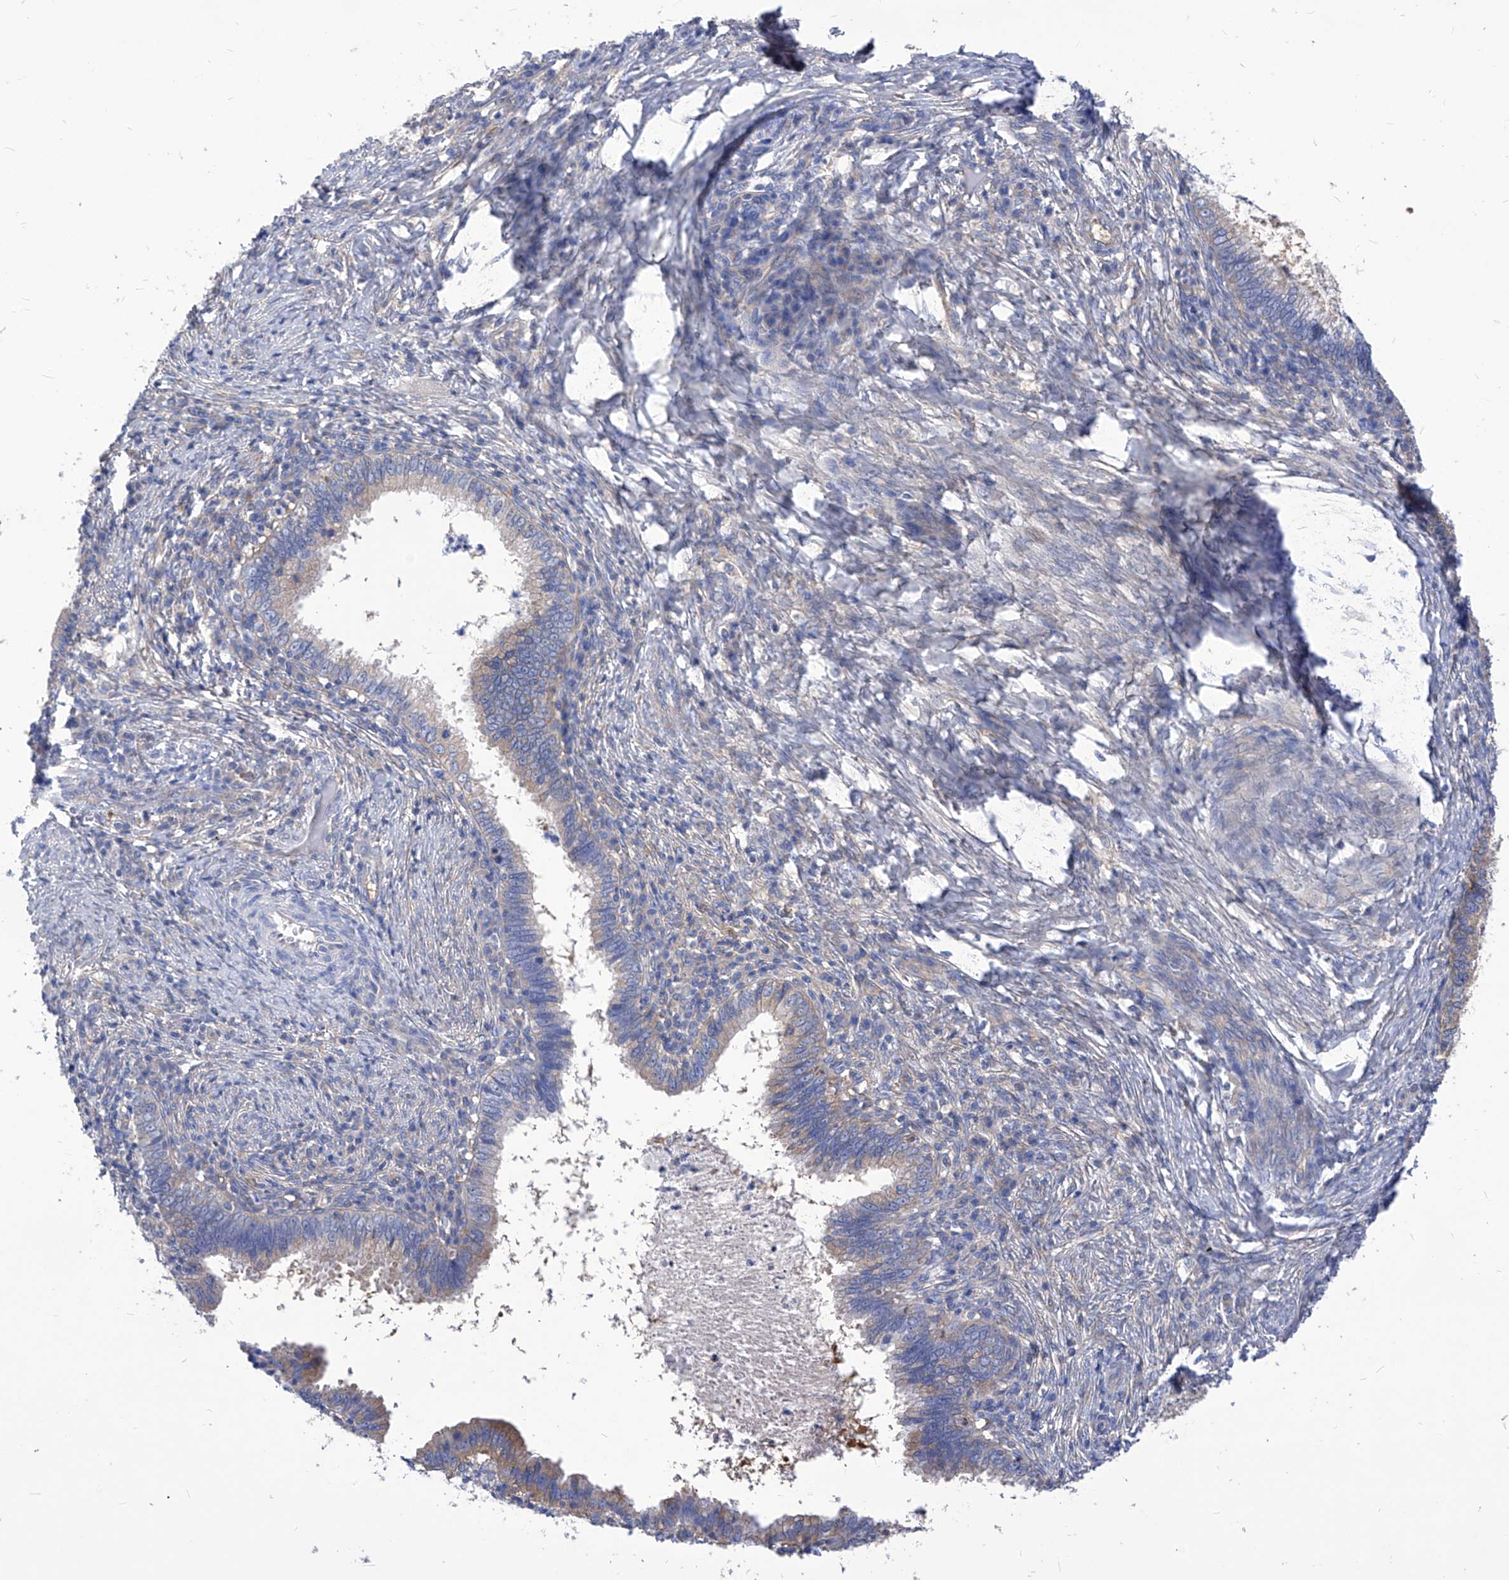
{"staining": {"intensity": "moderate", "quantity": "<25%", "location": "cytoplasmic/membranous"}, "tissue": "cervical cancer", "cell_type": "Tumor cells", "image_type": "cancer", "snomed": [{"axis": "morphology", "description": "Adenocarcinoma, NOS"}, {"axis": "topography", "description": "Cervix"}], "caption": "Cervical adenocarcinoma stained with immunohistochemistry displays moderate cytoplasmic/membranous expression in about <25% of tumor cells. The staining was performed using DAB to visualize the protein expression in brown, while the nuclei were stained in blue with hematoxylin (Magnification: 20x).", "gene": "XPNPEP1", "patient": {"sex": "female", "age": 36}}